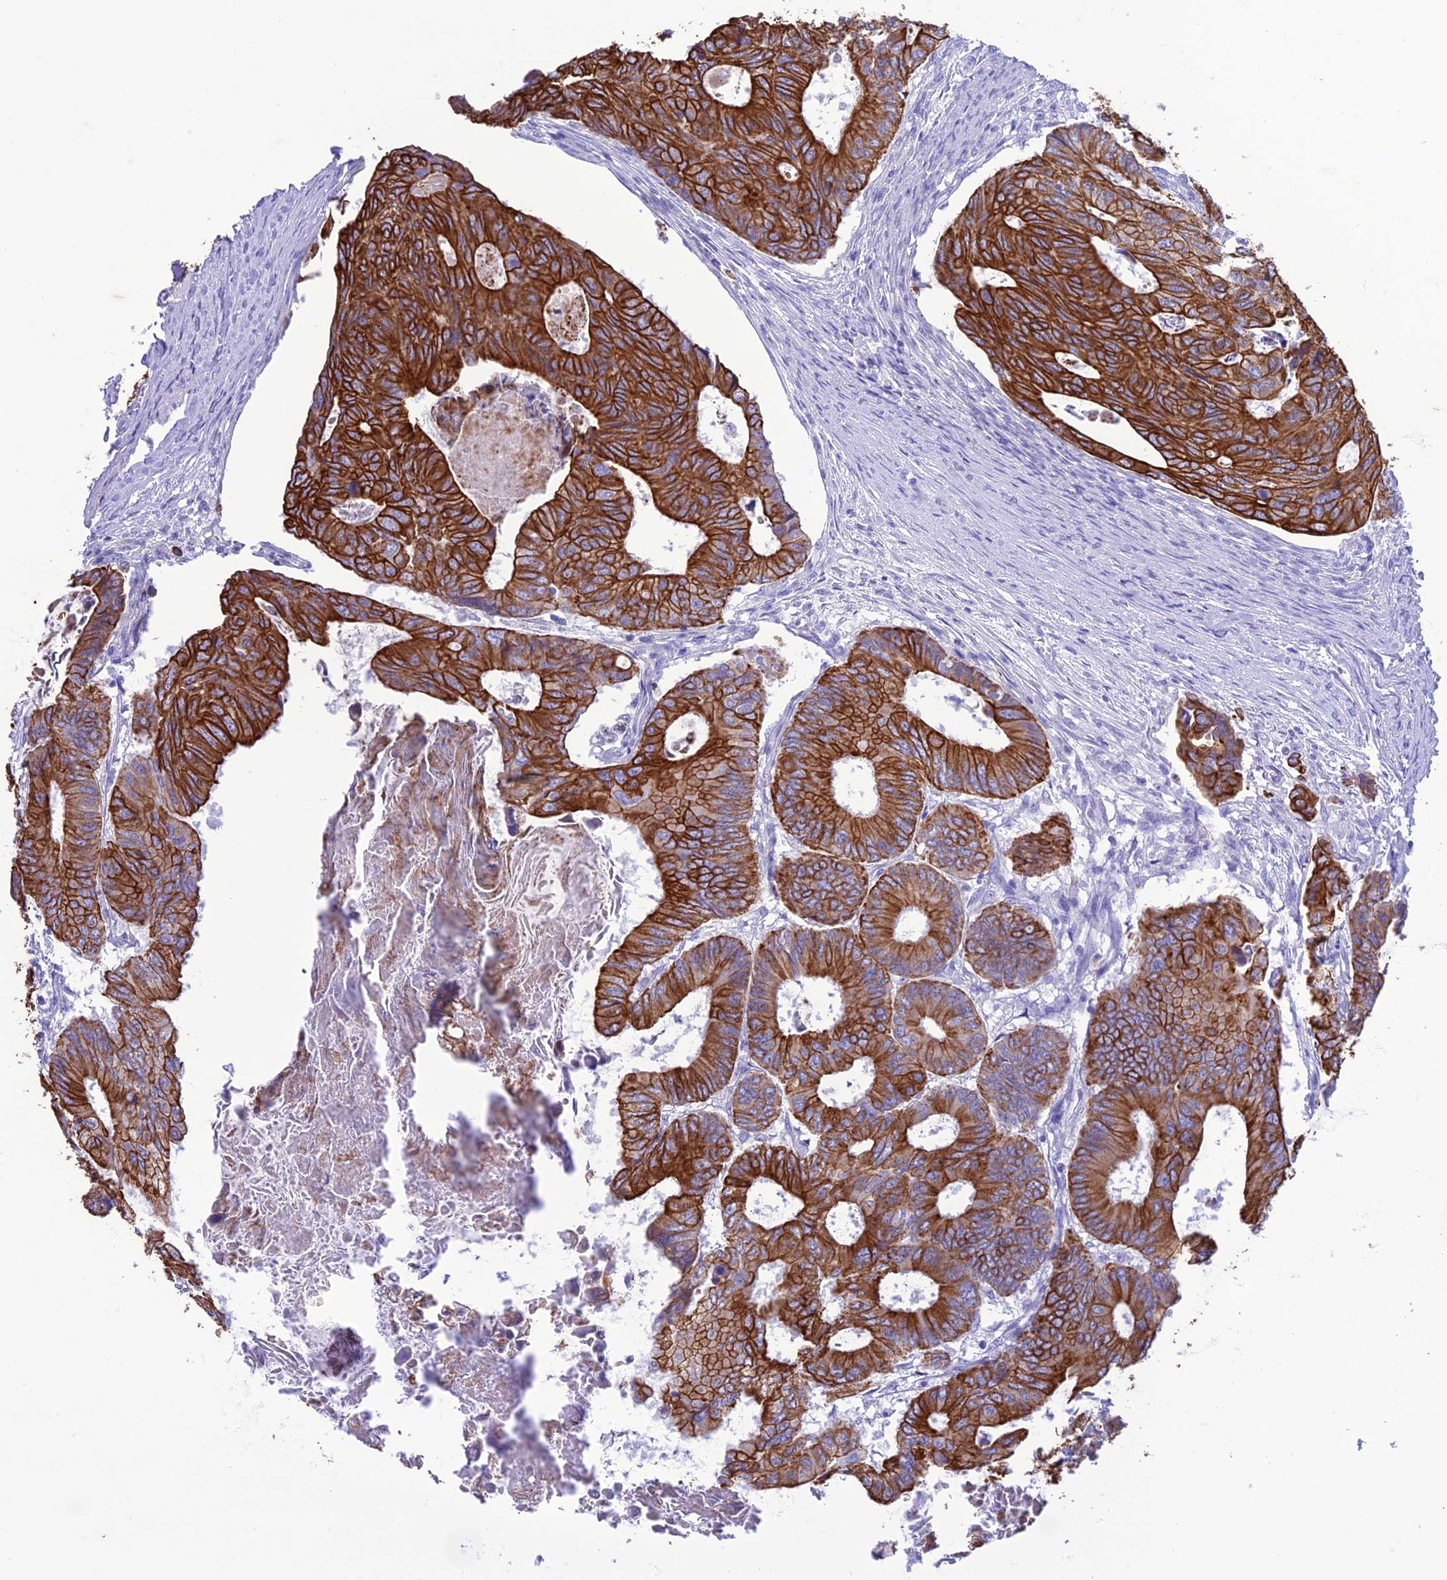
{"staining": {"intensity": "strong", "quantity": ">75%", "location": "cytoplasmic/membranous"}, "tissue": "colorectal cancer", "cell_type": "Tumor cells", "image_type": "cancer", "snomed": [{"axis": "morphology", "description": "Adenocarcinoma, NOS"}, {"axis": "topography", "description": "Colon"}], "caption": "Human adenocarcinoma (colorectal) stained with a brown dye reveals strong cytoplasmic/membranous positive expression in about >75% of tumor cells.", "gene": "VPS52", "patient": {"sex": "male", "age": 85}}